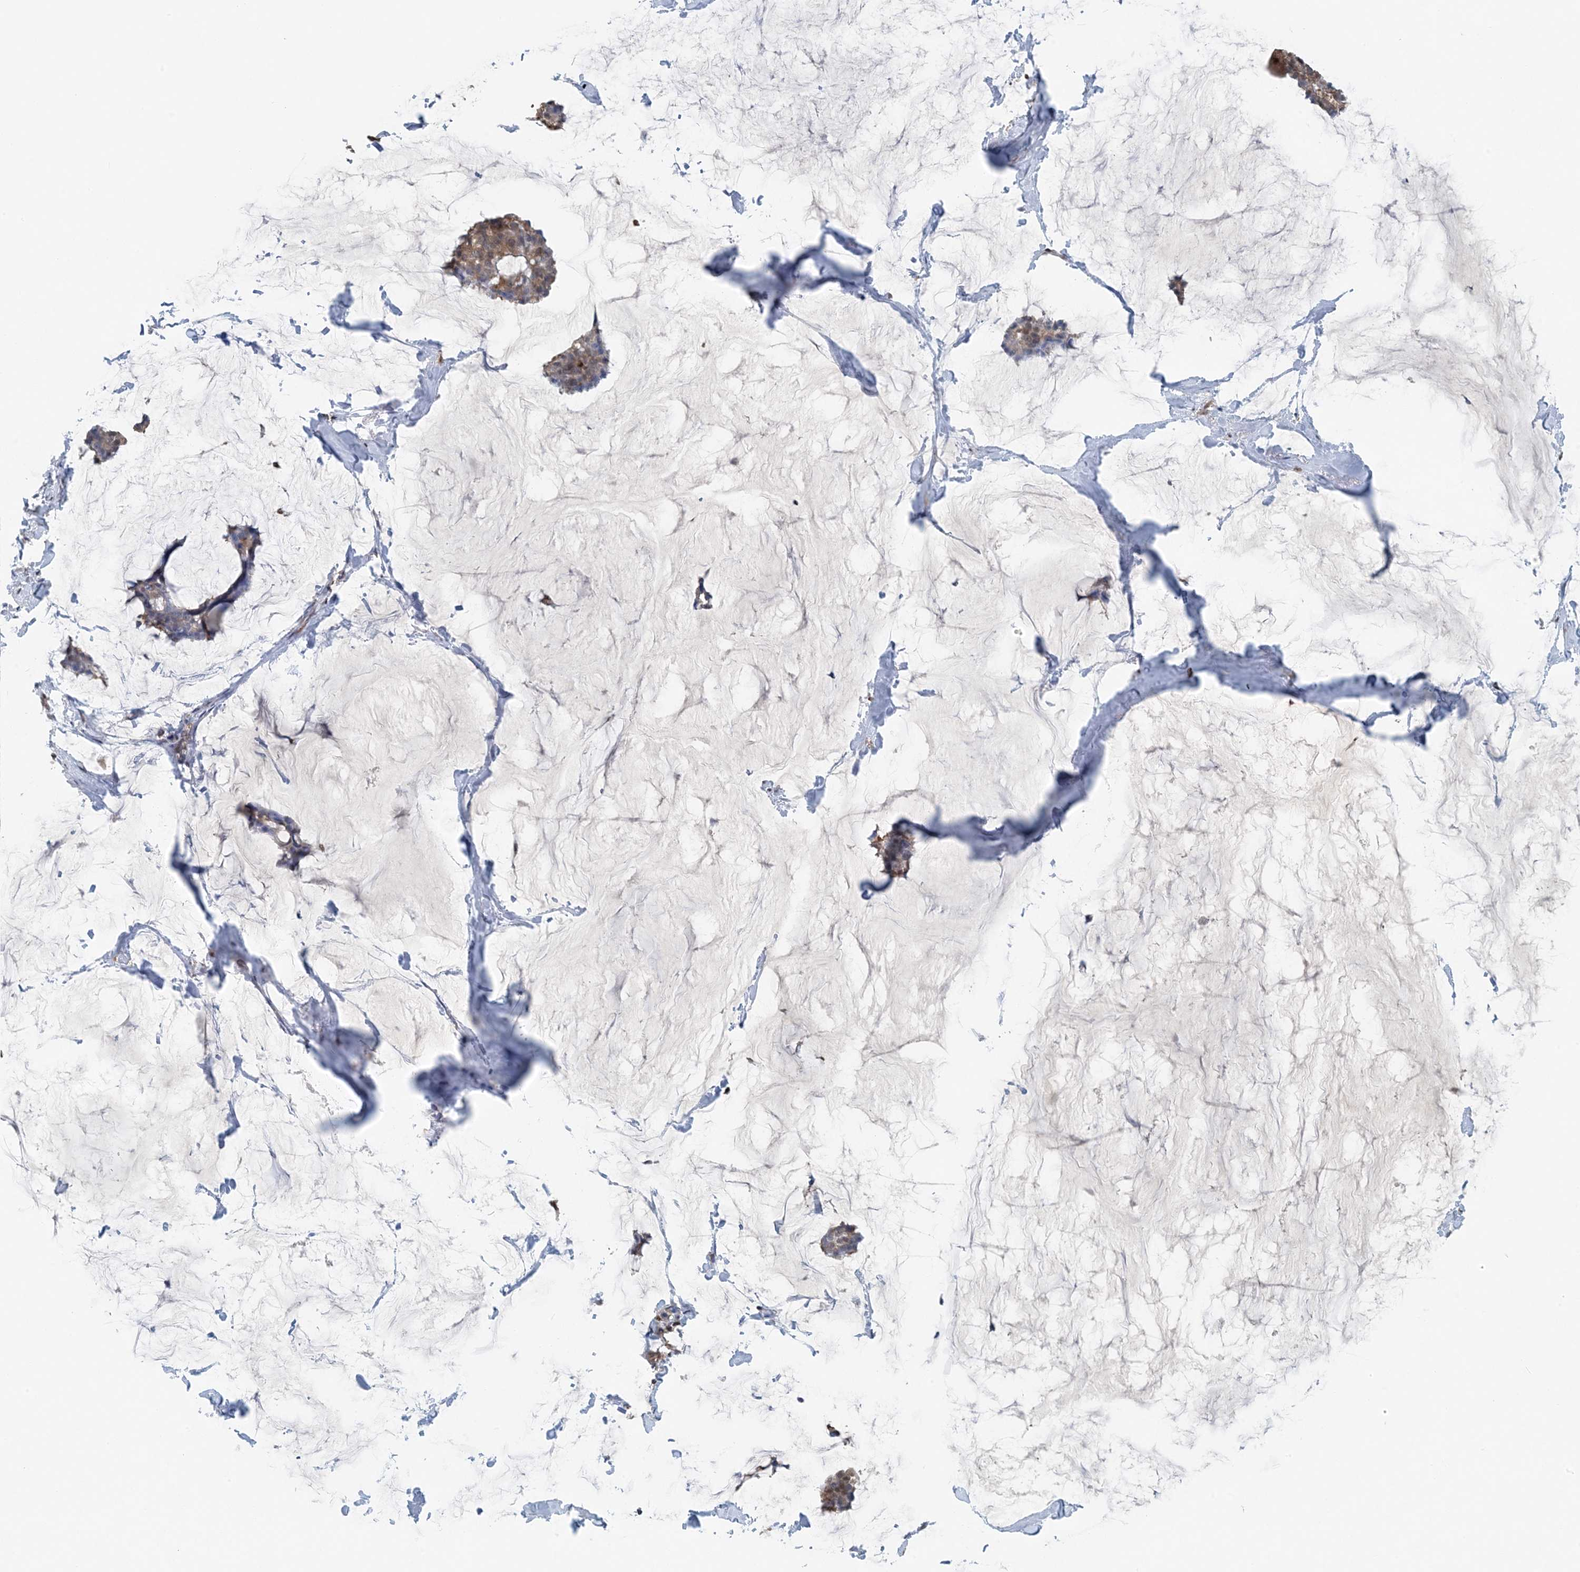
{"staining": {"intensity": "moderate", "quantity": ">75%", "location": "cytoplasmic/membranous"}, "tissue": "breast cancer", "cell_type": "Tumor cells", "image_type": "cancer", "snomed": [{"axis": "morphology", "description": "Duct carcinoma"}, {"axis": "topography", "description": "Breast"}], "caption": "IHC (DAB) staining of breast cancer exhibits moderate cytoplasmic/membranous protein staining in approximately >75% of tumor cells.", "gene": "HIKESHI", "patient": {"sex": "female", "age": 93}}